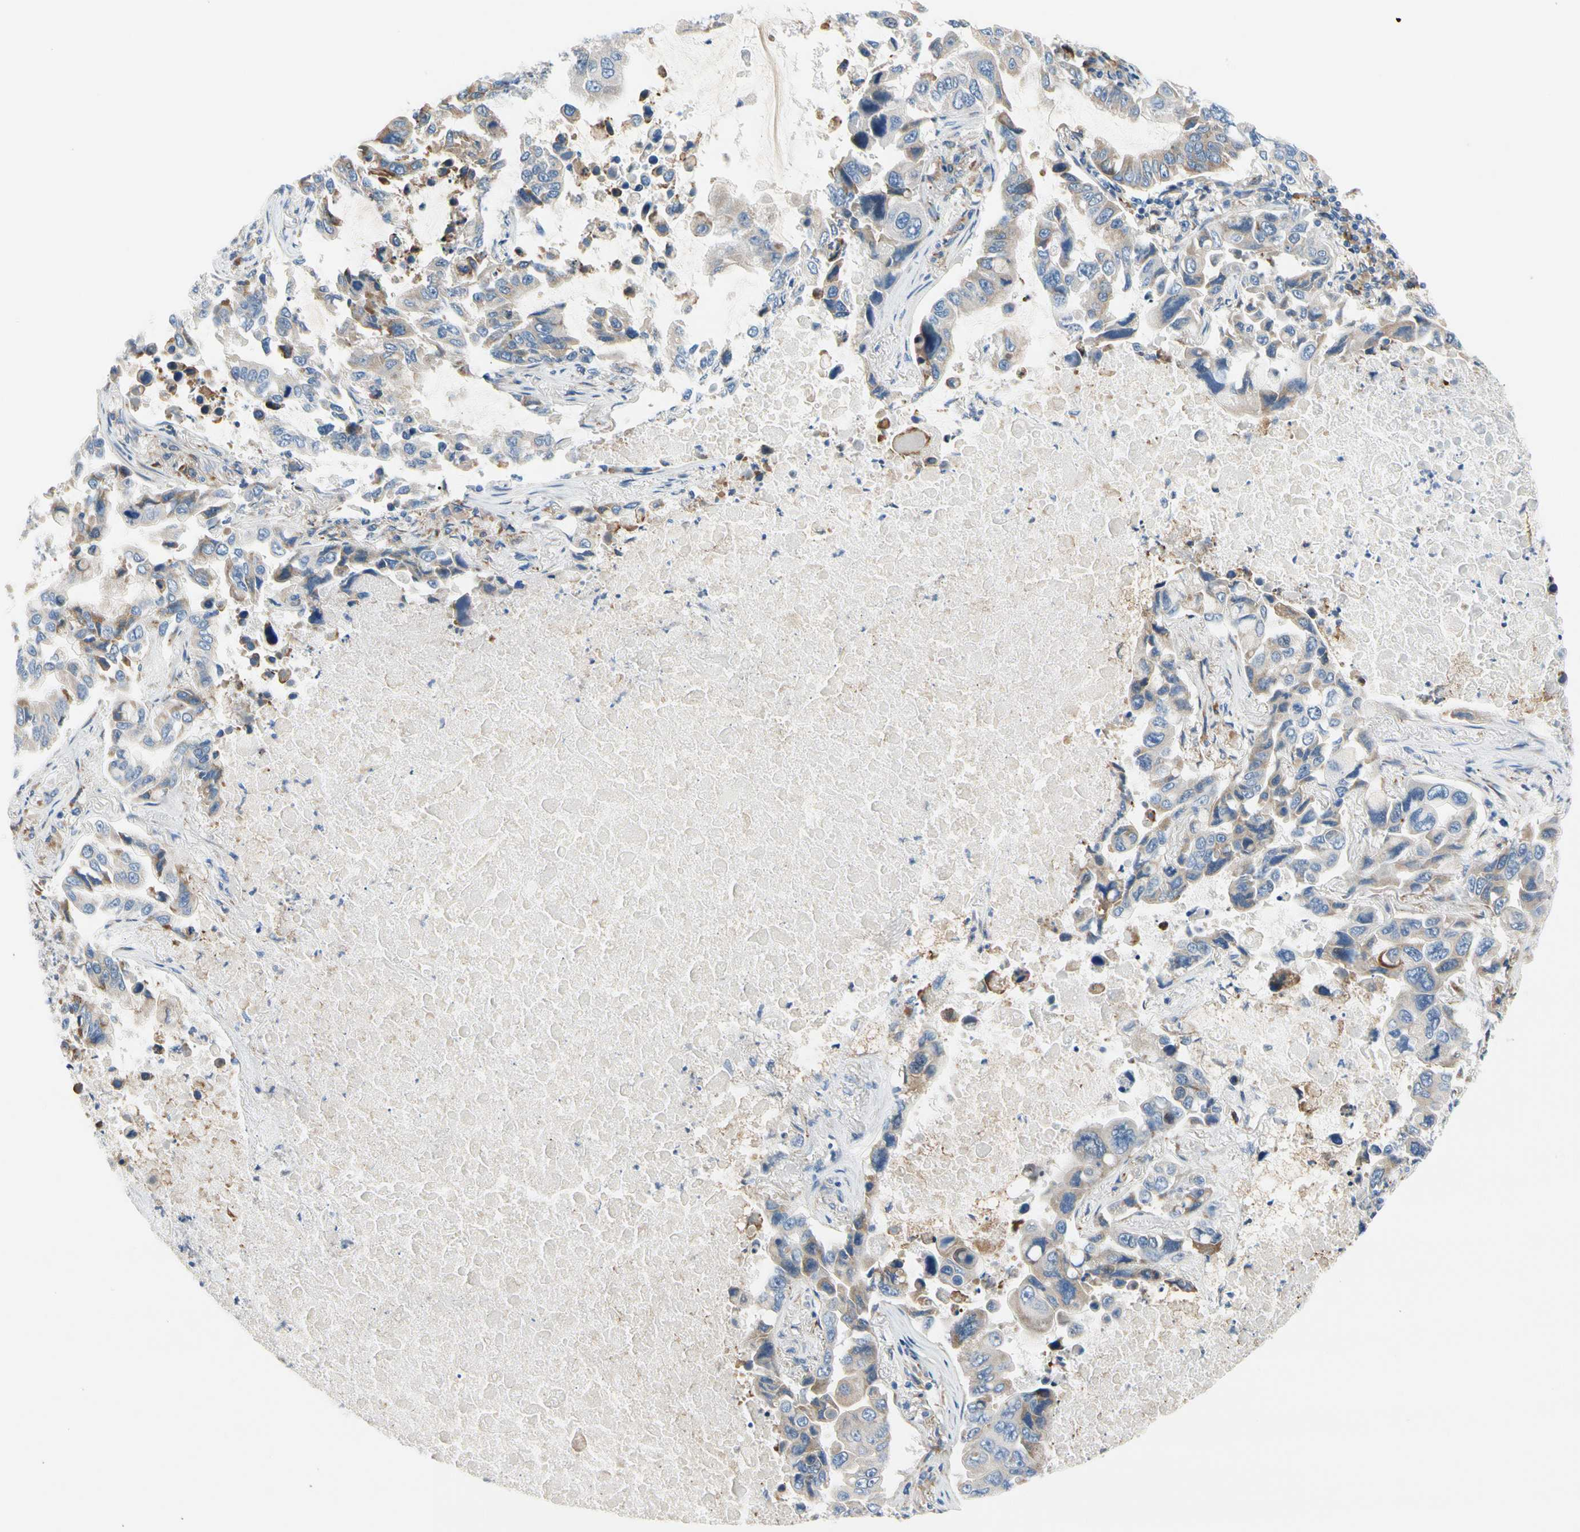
{"staining": {"intensity": "weak", "quantity": "<25%", "location": "cytoplasmic/membranous"}, "tissue": "lung cancer", "cell_type": "Tumor cells", "image_type": "cancer", "snomed": [{"axis": "morphology", "description": "Adenocarcinoma, NOS"}, {"axis": "topography", "description": "Lung"}], "caption": "Tumor cells show no significant protein staining in lung cancer (adenocarcinoma).", "gene": "STXBP1", "patient": {"sex": "male", "age": 64}}